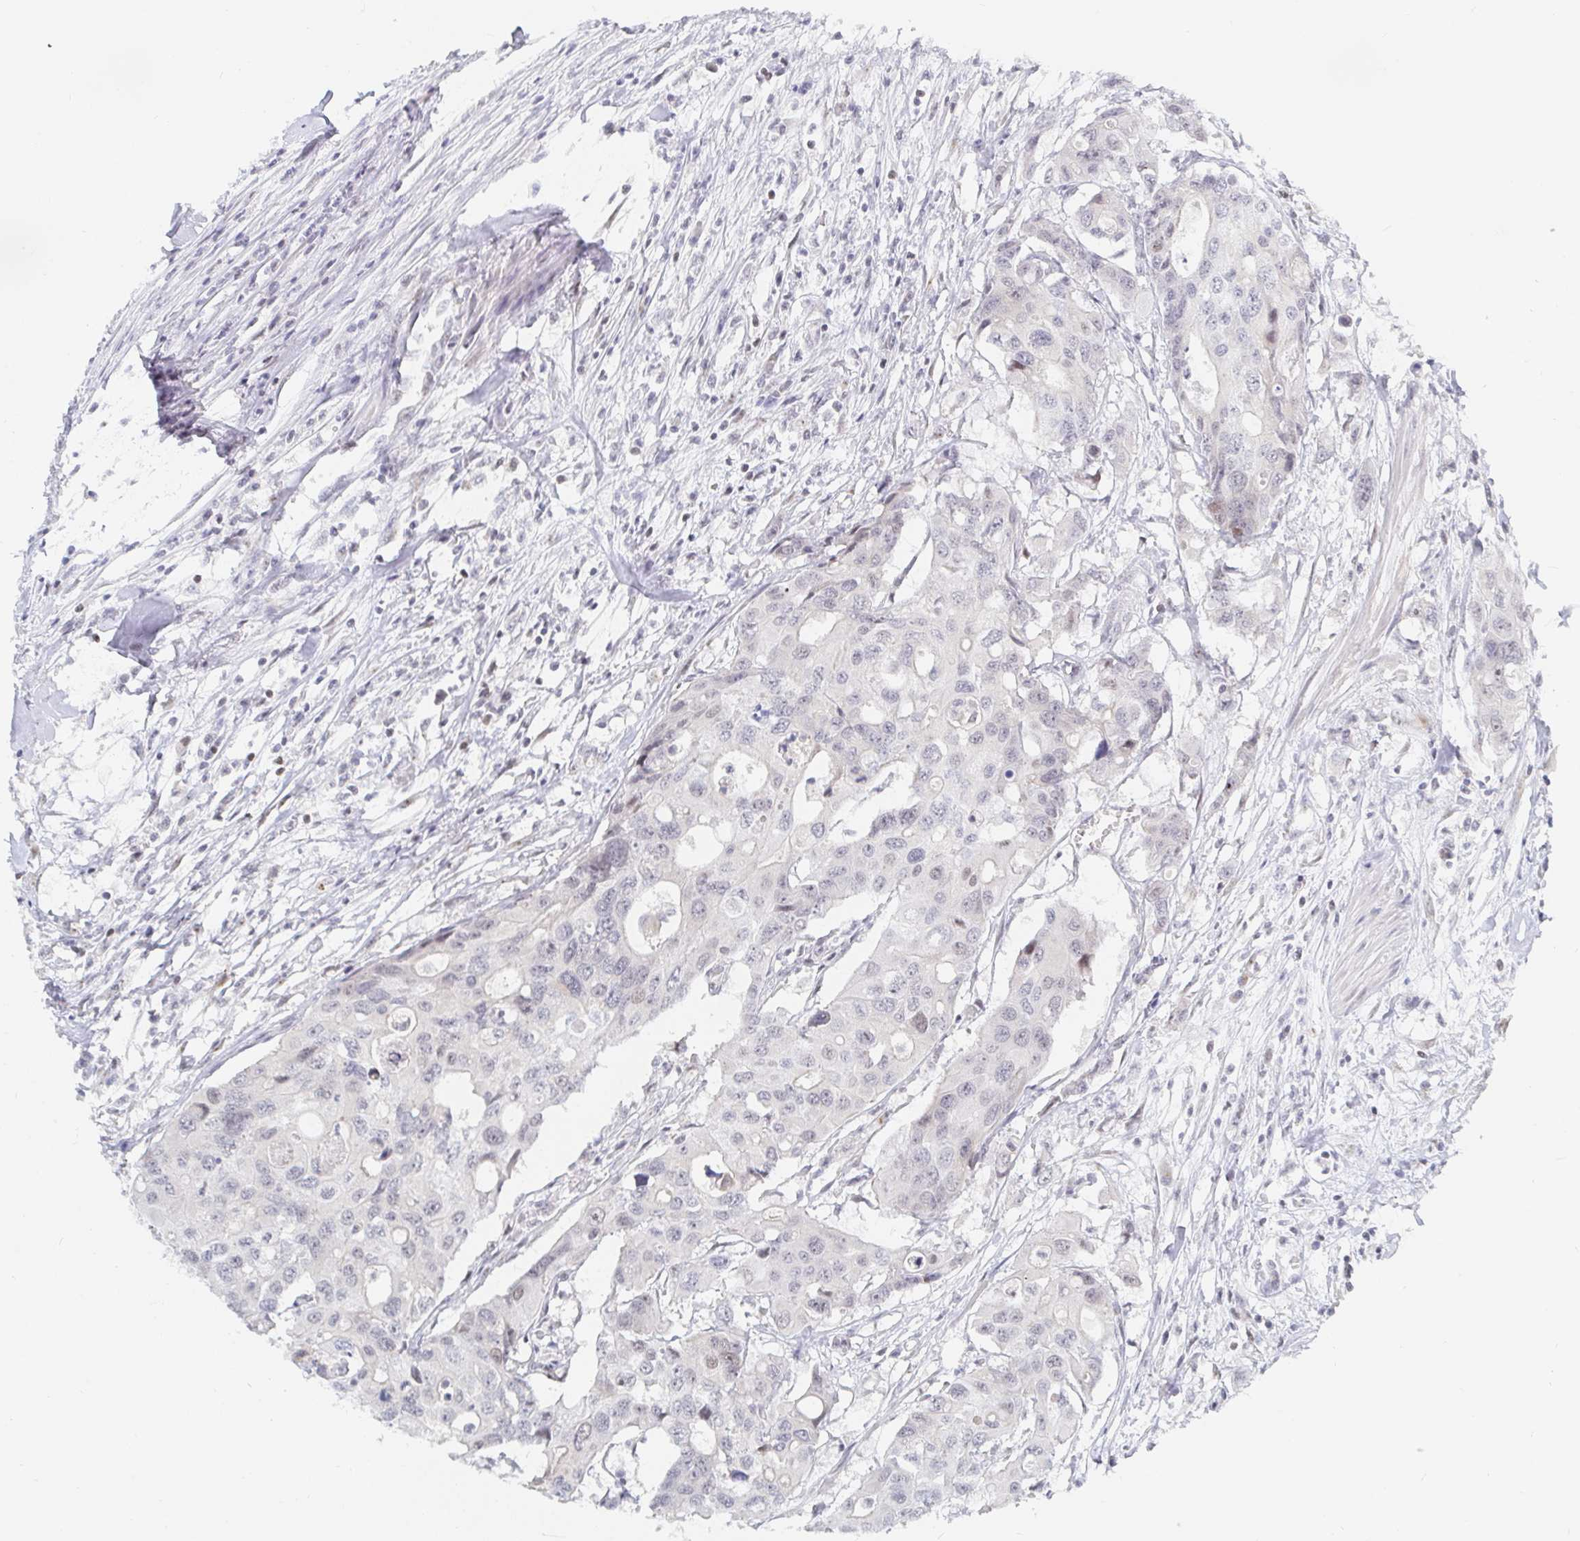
{"staining": {"intensity": "negative", "quantity": "none", "location": "none"}, "tissue": "colorectal cancer", "cell_type": "Tumor cells", "image_type": "cancer", "snomed": [{"axis": "morphology", "description": "Adenocarcinoma, NOS"}, {"axis": "topography", "description": "Colon"}], "caption": "Immunohistochemistry (IHC) of human colorectal cancer demonstrates no positivity in tumor cells. The staining was performed using DAB (3,3'-diaminobenzidine) to visualize the protein expression in brown, while the nuclei were stained in blue with hematoxylin (Magnification: 20x).", "gene": "CHD2", "patient": {"sex": "male", "age": 77}}